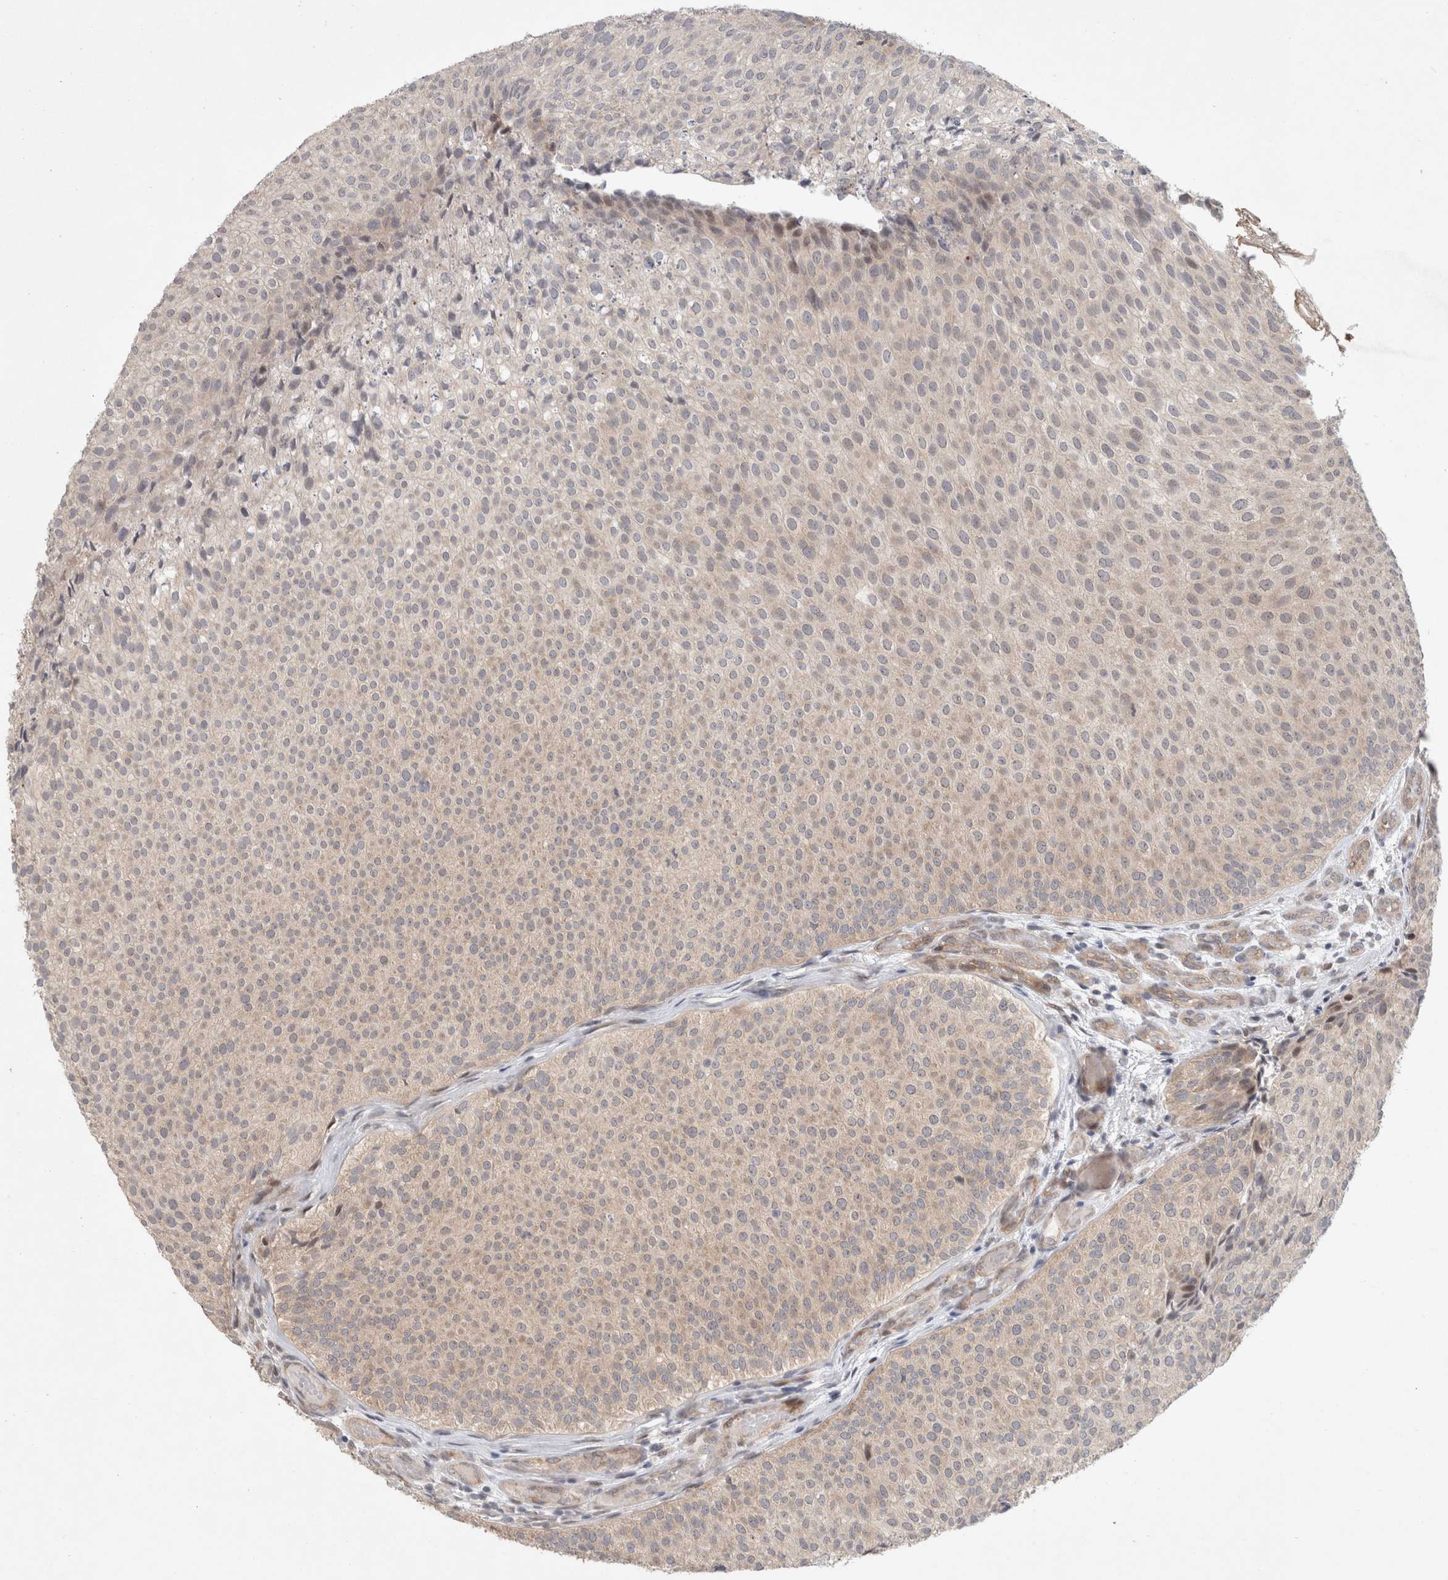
{"staining": {"intensity": "weak", "quantity": "<25%", "location": "cytoplasmic/membranous"}, "tissue": "urothelial cancer", "cell_type": "Tumor cells", "image_type": "cancer", "snomed": [{"axis": "morphology", "description": "Urothelial carcinoma, Low grade"}, {"axis": "topography", "description": "Urinary bladder"}], "caption": "The immunohistochemistry (IHC) image has no significant staining in tumor cells of urothelial cancer tissue.", "gene": "RASAL2", "patient": {"sex": "male", "age": 86}}